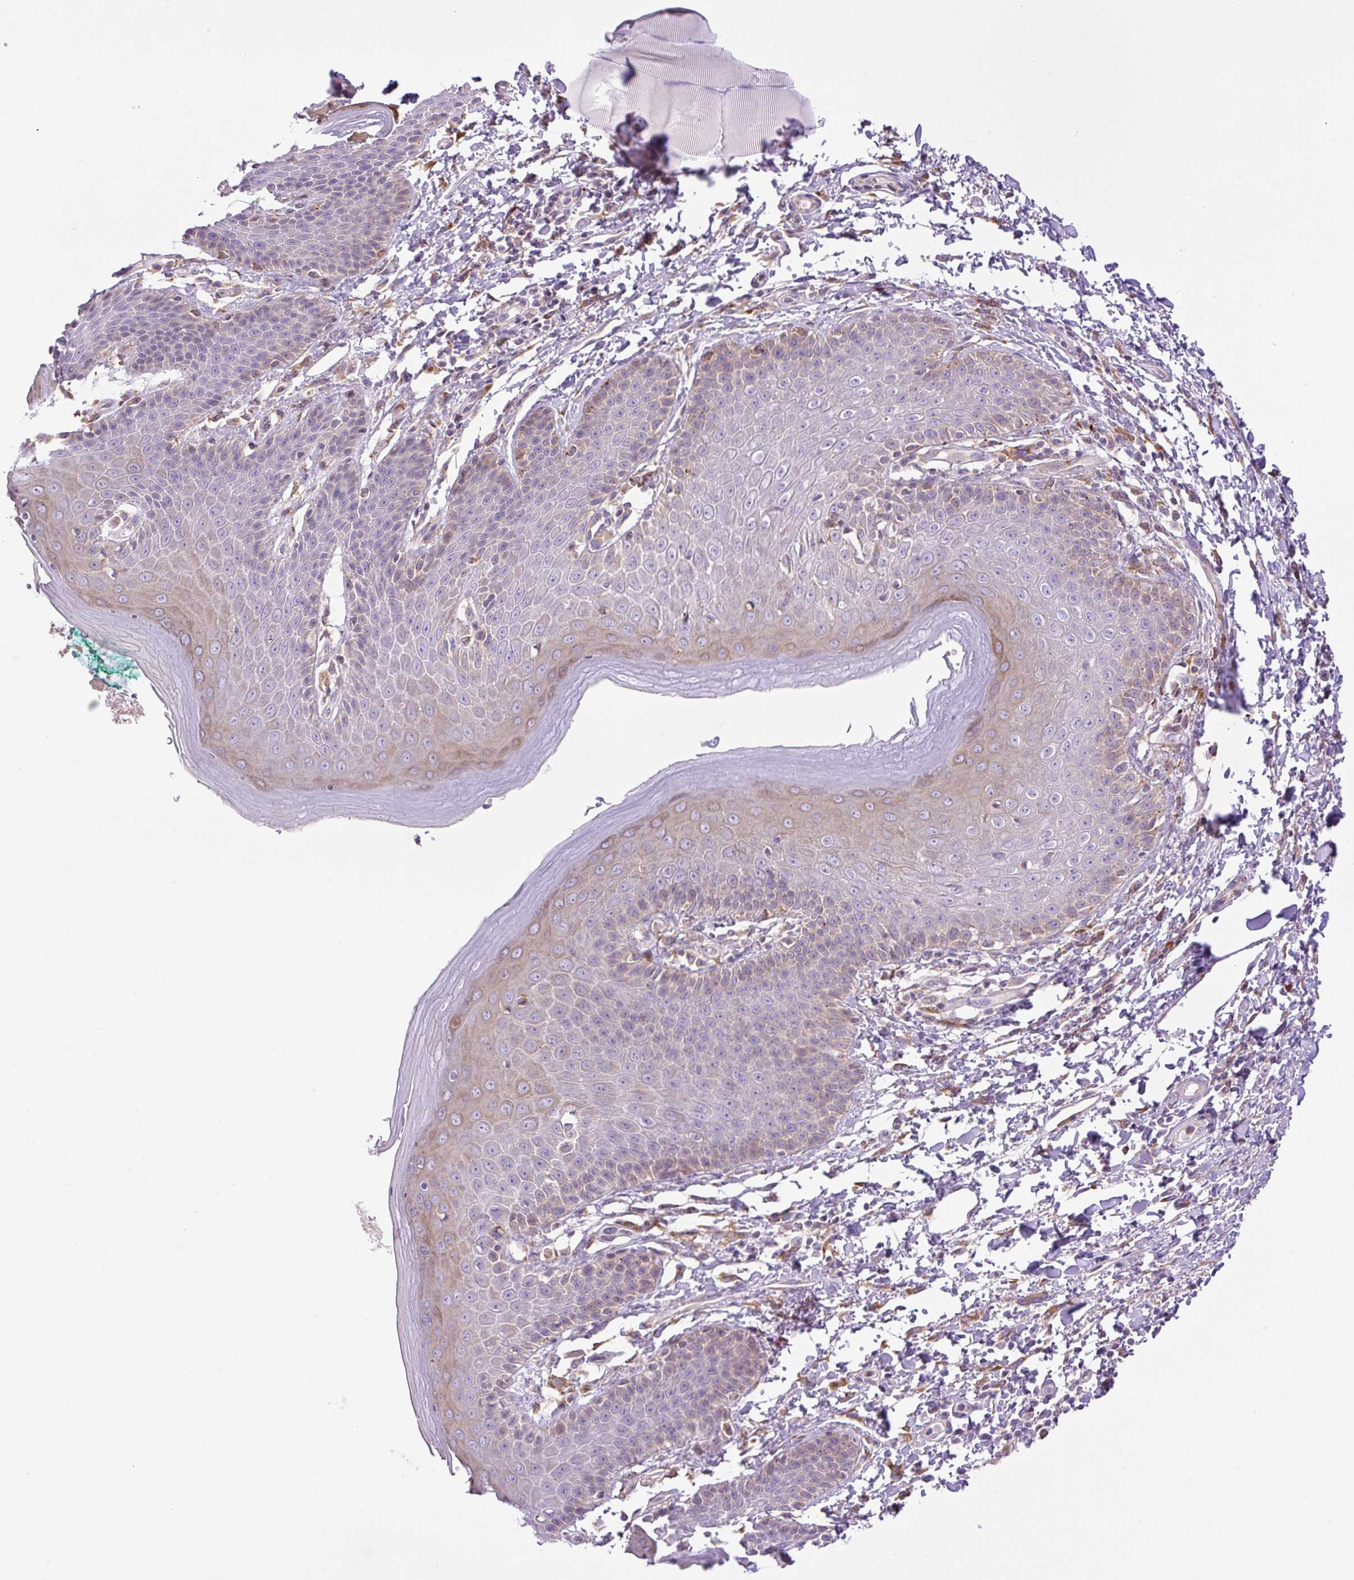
{"staining": {"intensity": "moderate", "quantity": "25%-75%", "location": "cytoplasmic/membranous"}, "tissue": "skin", "cell_type": "Epidermal cells", "image_type": "normal", "snomed": [{"axis": "morphology", "description": "Normal tissue, NOS"}, {"axis": "topography", "description": "Peripheral nerve tissue"}], "caption": "Immunohistochemical staining of unremarkable skin reveals medium levels of moderate cytoplasmic/membranous positivity in approximately 25%-75% of epidermal cells.", "gene": "POFUT1", "patient": {"sex": "male", "age": 51}}